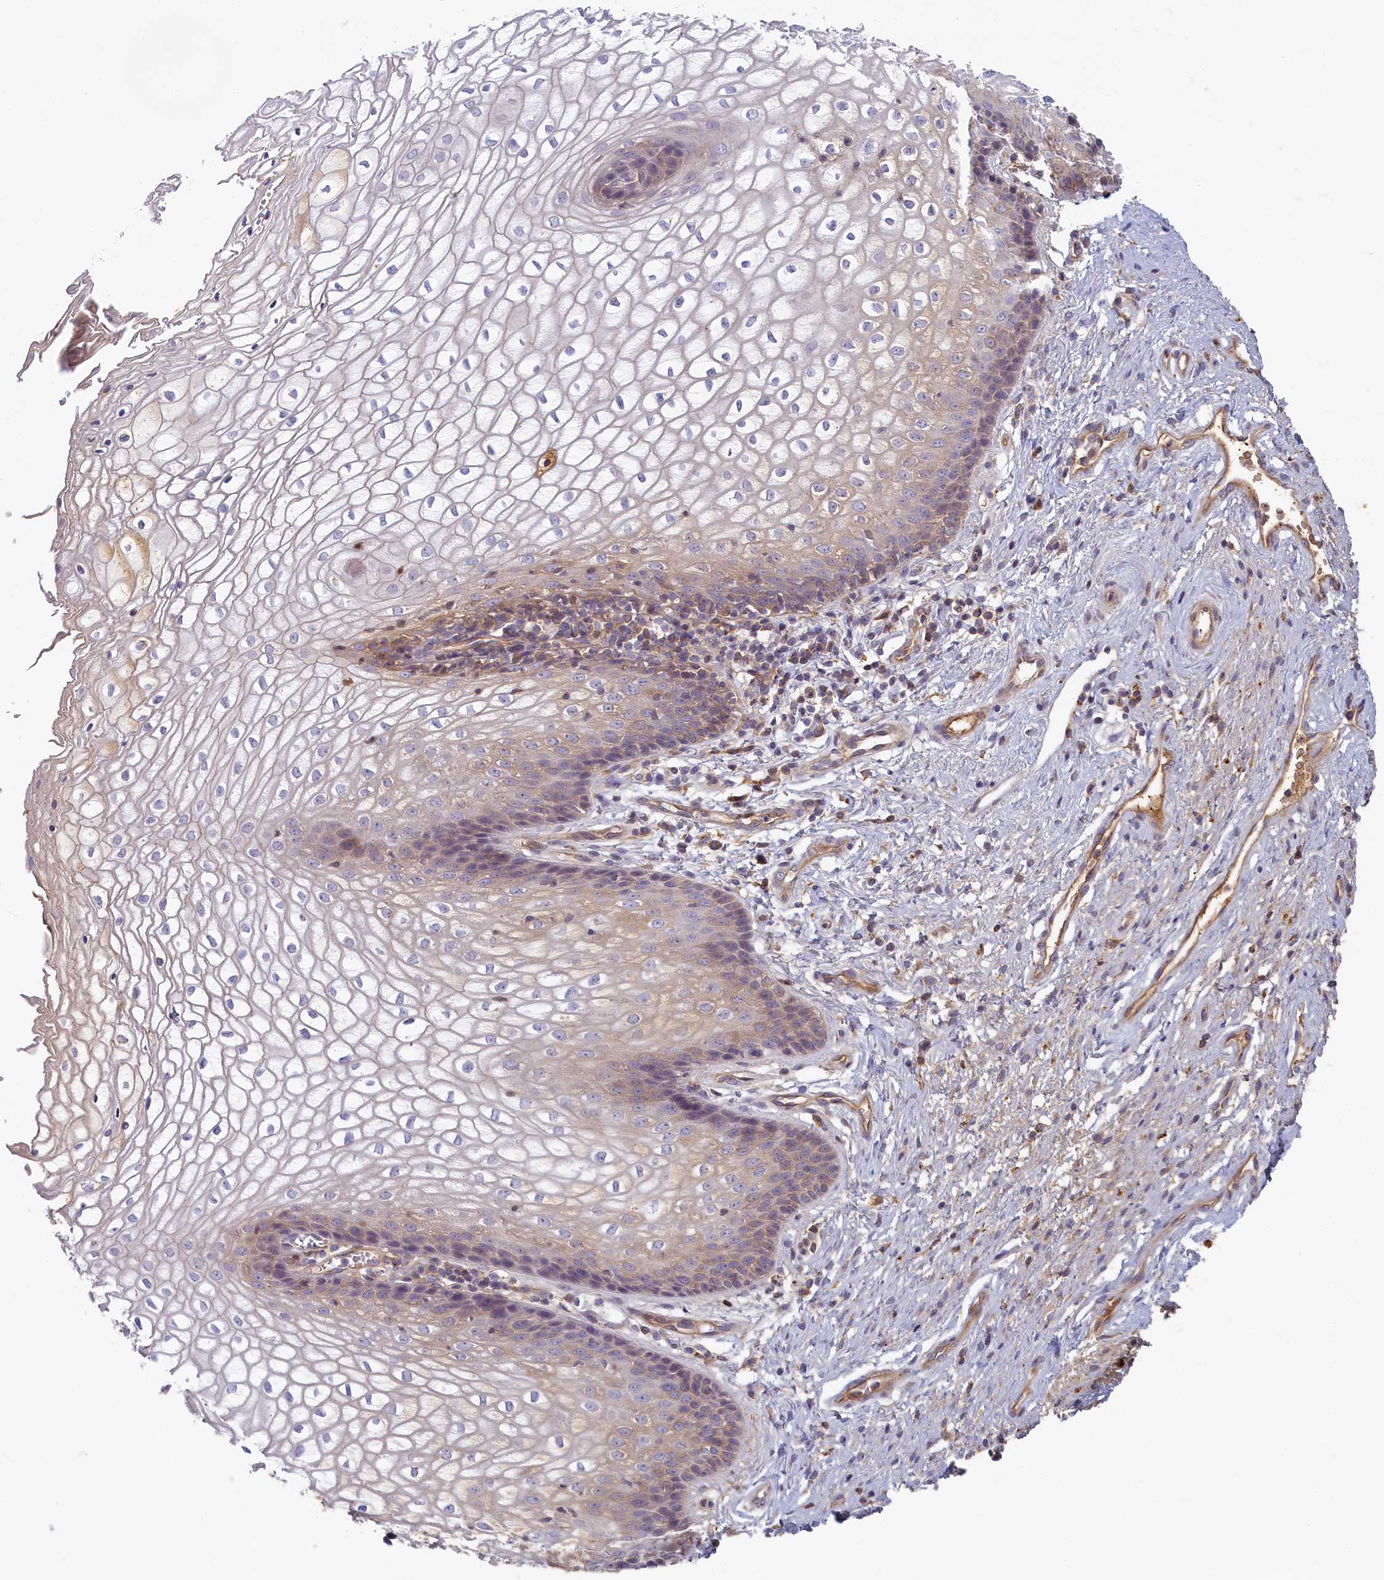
{"staining": {"intensity": "weak", "quantity": "<25%", "location": "cytoplasmic/membranous"}, "tissue": "vagina", "cell_type": "Squamous epithelial cells", "image_type": "normal", "snomed": [{"axis": "morphology", "description": "Normal tissue, NOS"}, {"axis": "topography", "description": "Vagina"}], "caption": "High magnification brightfield microscopy of normal vagina stained with DAB (3,3'-diaminobenzidine) (brown) and counterstained with hematoxylin (blue): squamous epithelial cells show no significant positivity.", "gene": "STX16", "patient": {"sex": "female", "age": 34}}